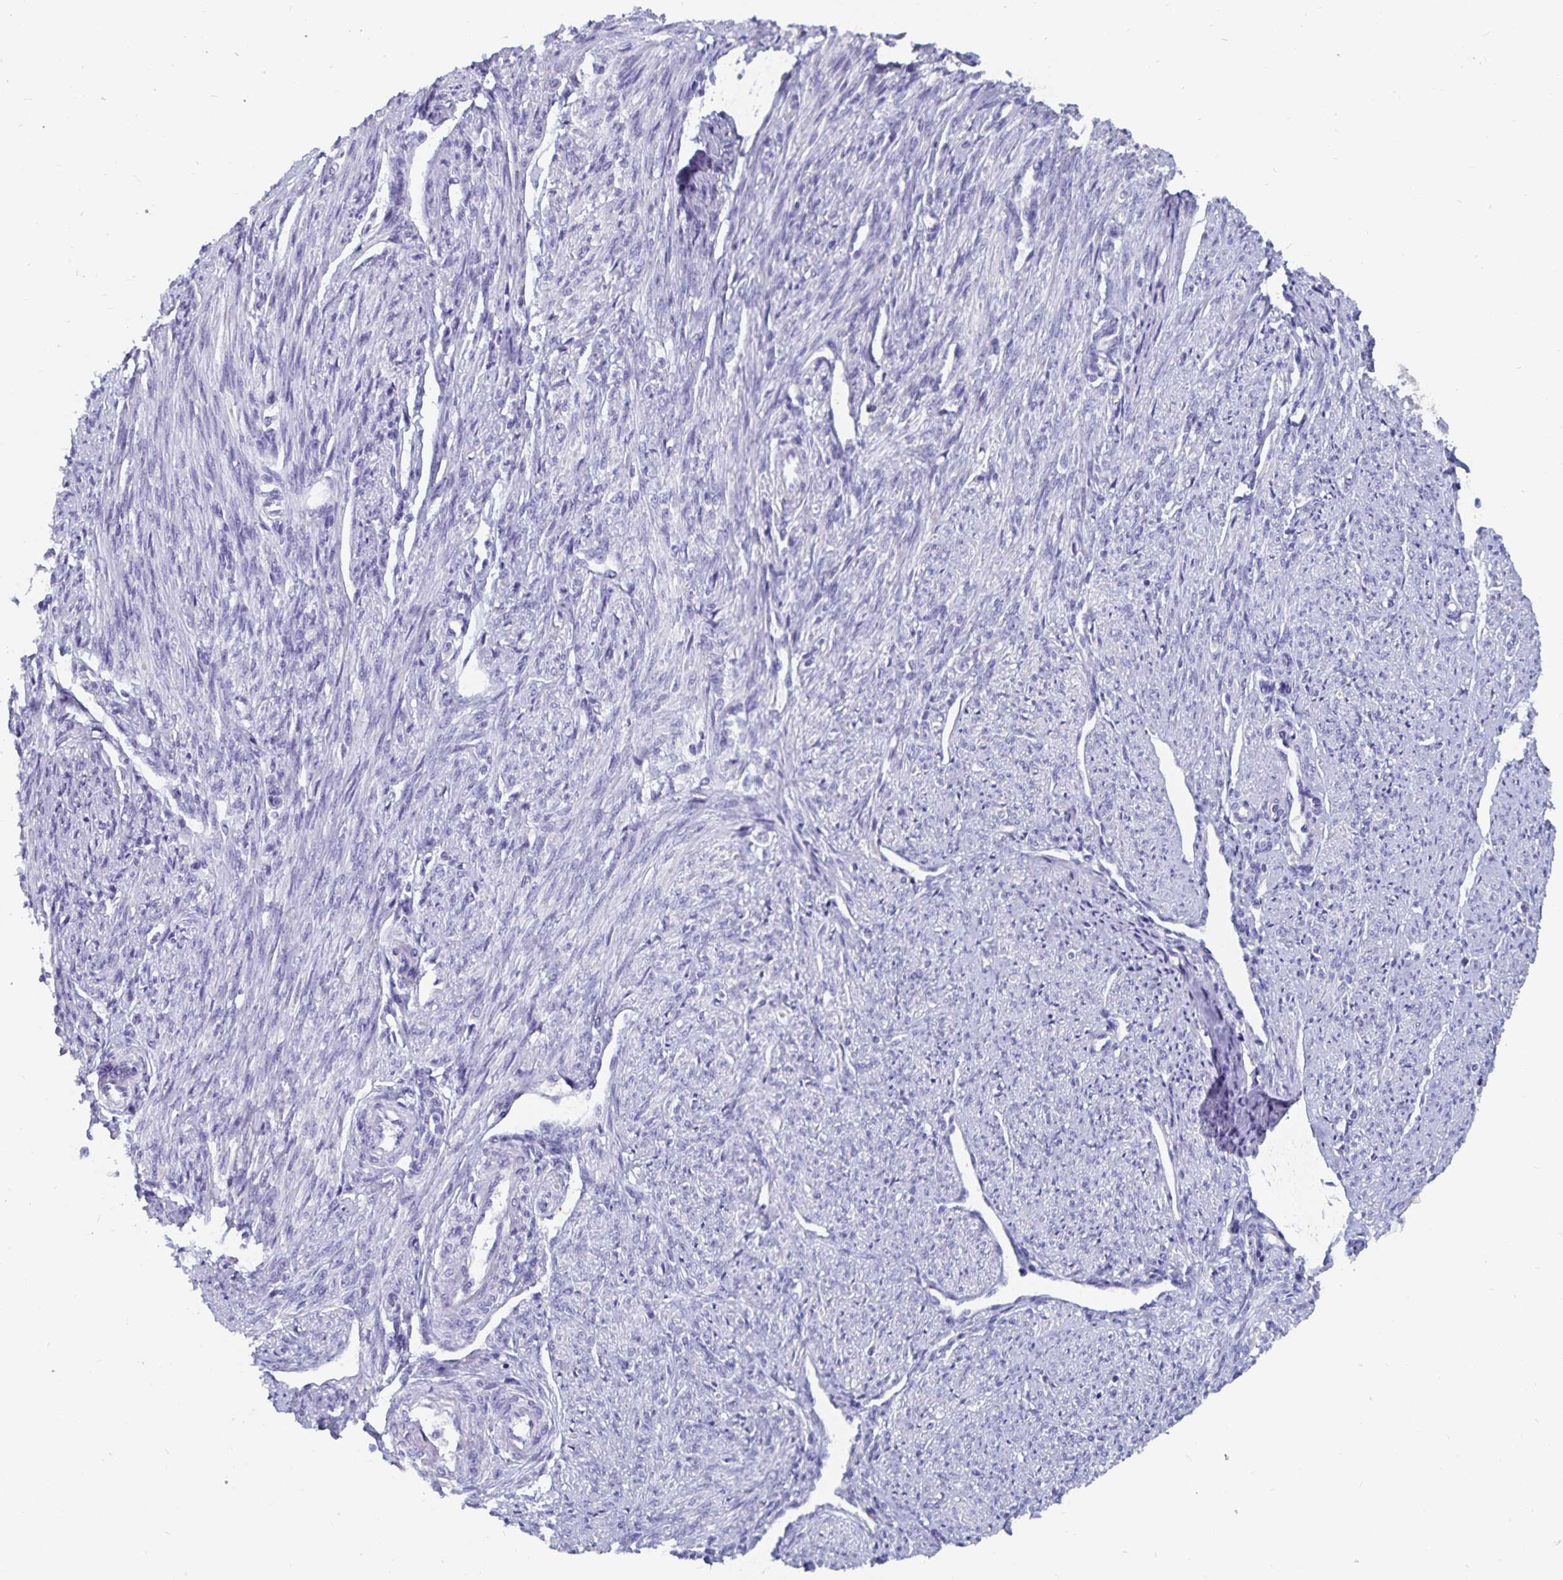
{"staining": {"intensity": "negative", "quantity": "none", "location": "none"}, "tissue": "smooth muscle", "cell_type": "Smooth muscle cells", "image_type": "normal", "snomed": [{"axis": "morphology", "description": "Normal tissue, NOS"}, {"axis": "topography", "description": "Smooth muscle"}], "caption": "Immunohistochemistry photomicrograph of benign smooth muscle: human smooth muscle stained with DAB shows no significant protein staining in smooth muscle cells.", "gene": "CFAP69", "patient": {"sex": "female", "age": 65}}